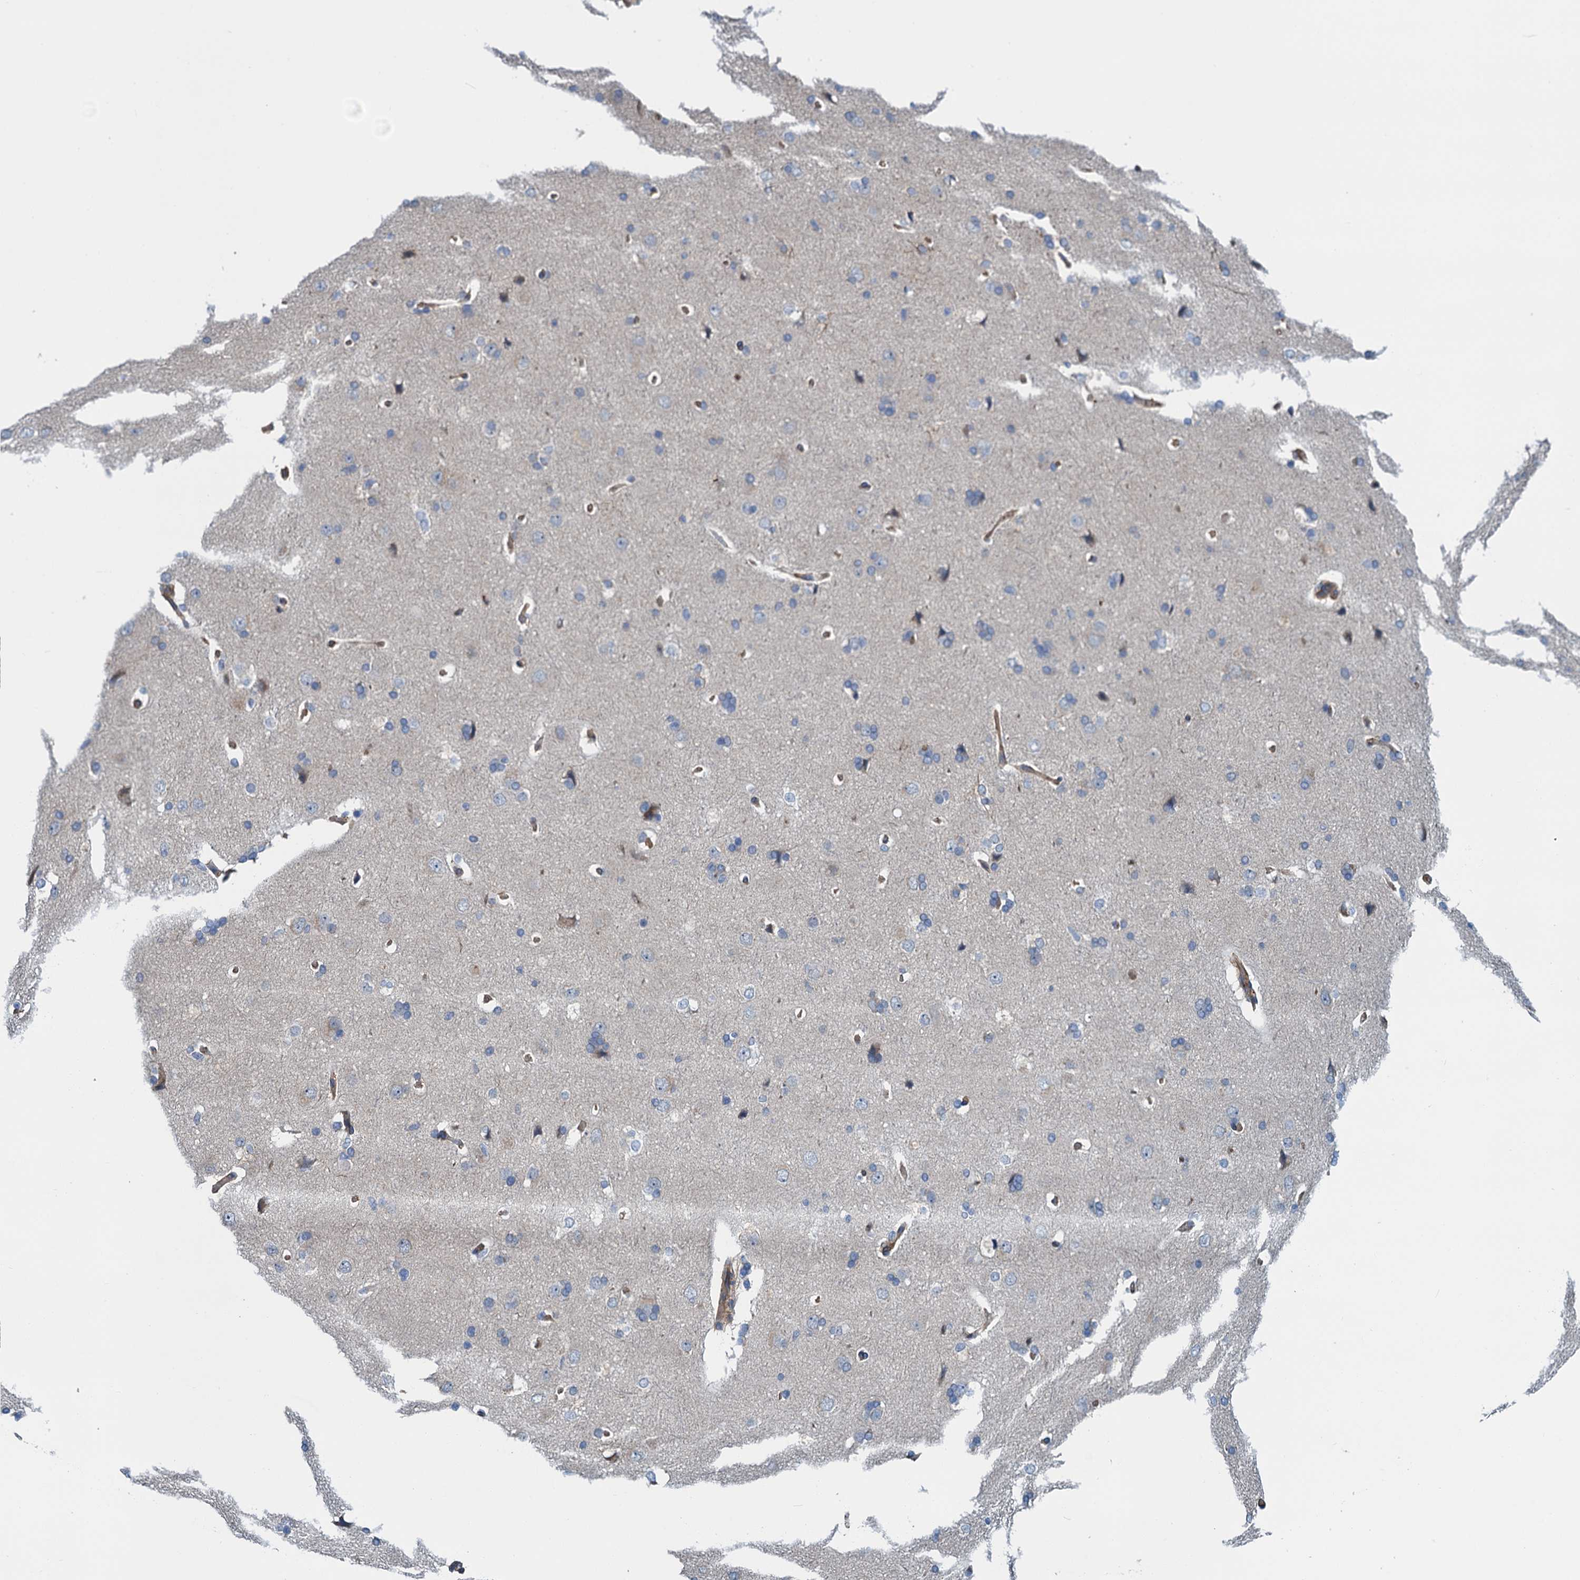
{"staining": {"intensity": "weak", "quantity": ">75%", "location": "cytoplasmic/membranous"}, "tissue": "cerebral cortex", "cell_type": "Endothelial cells", "image_type": "normal", "snomed": [{"axis": "morphology", "description": "Normal tissue, NOS"}, {"axis": "topography", "description": "Cerebral cortex"}], "caption": "Immunohistochemistry (IHC) photomicrograph of unremarkable cerebral cortex stained for a protein (brown), which exhibits low levels of weak cytoplasmic/membranous staining in about >75% of endothelial cells.", "gene": "ROGDI", "patient": {"sex": "male", "age": 62}}